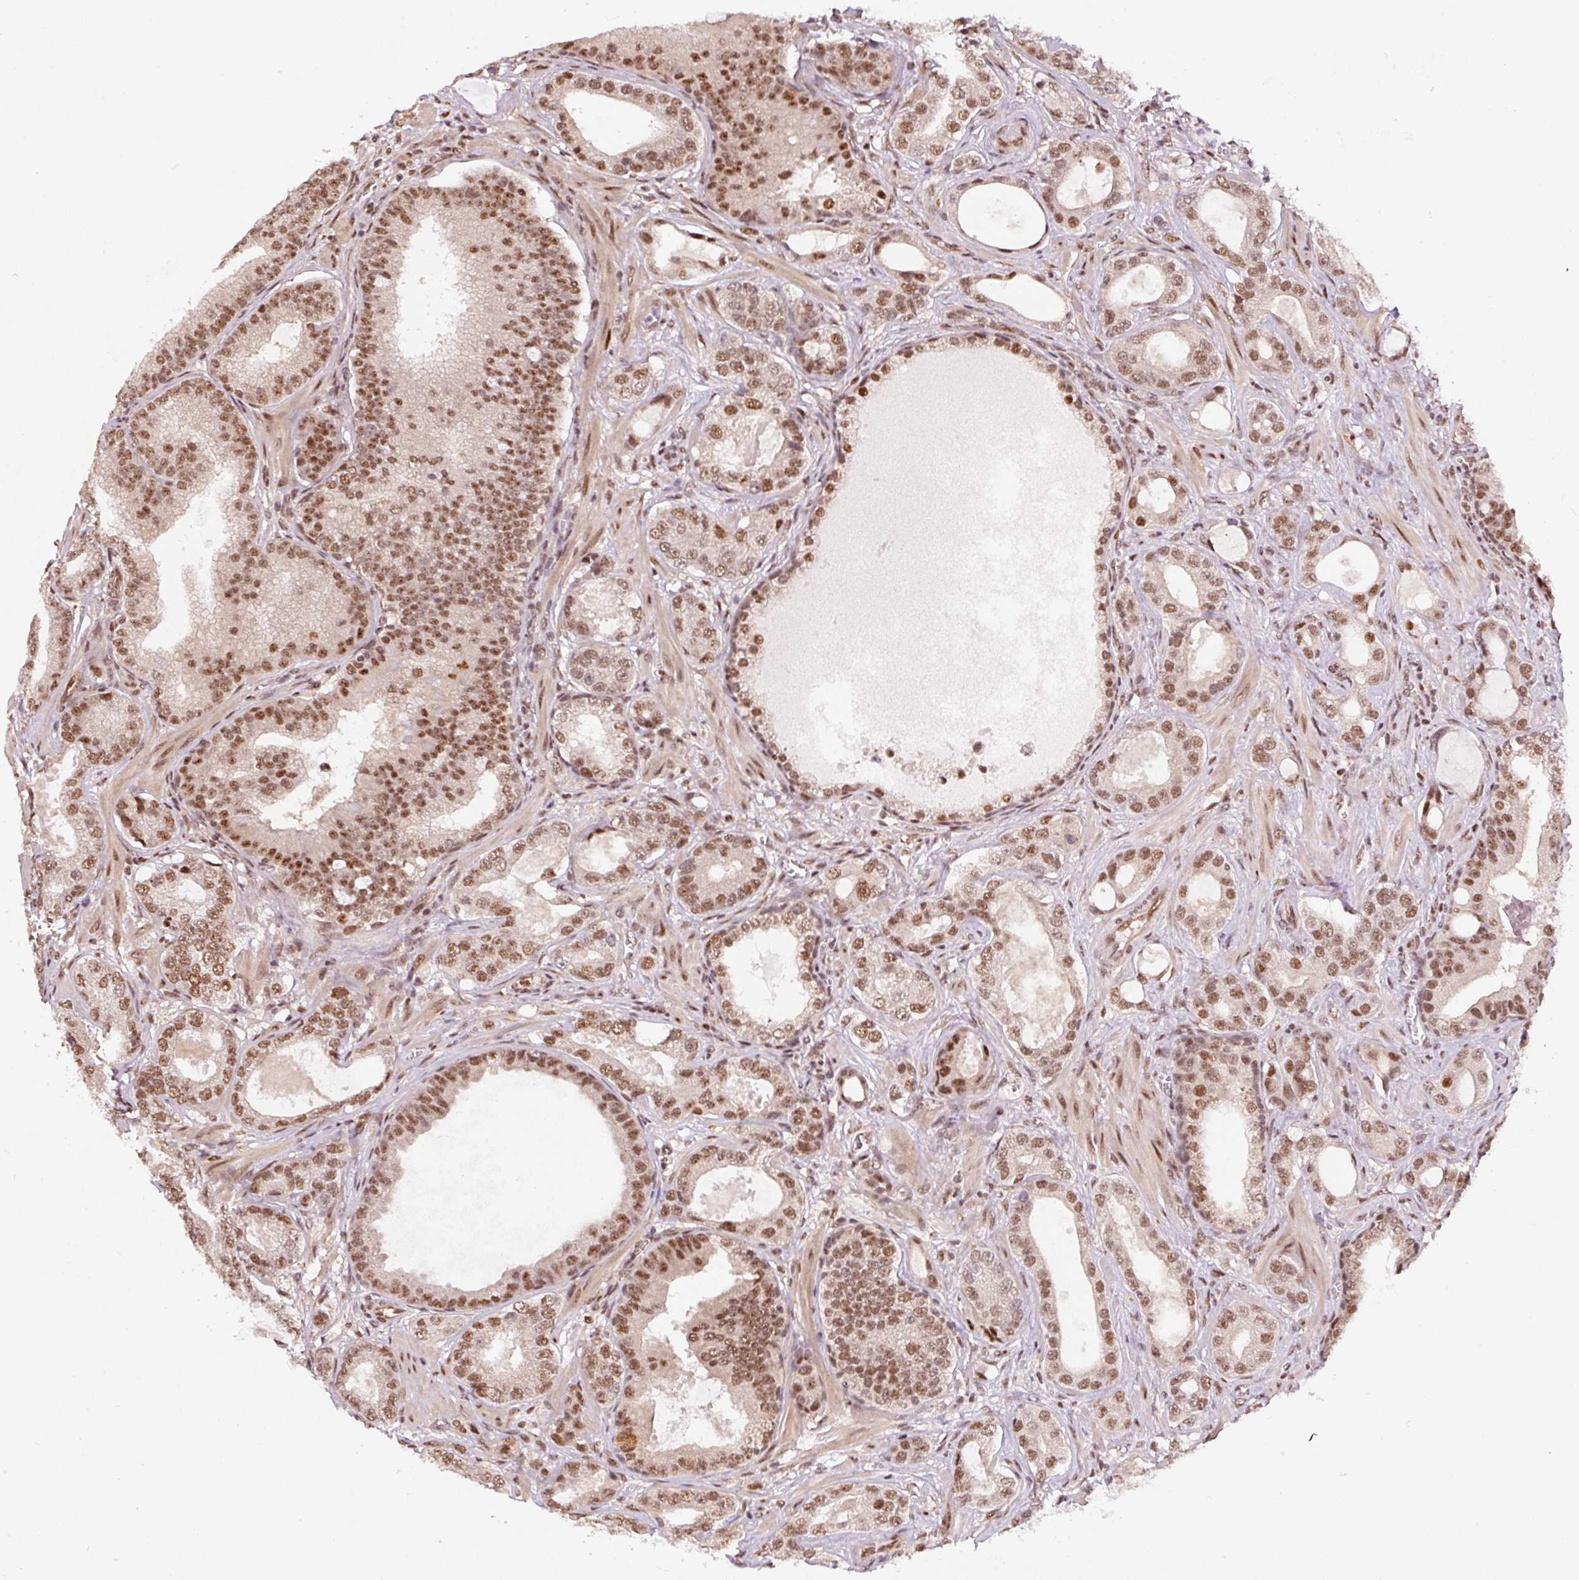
{"staining": {"intensity": "moderate", "quantity": ">75%", "location": "nuclear"}, "tissue": "prostate cancer", "cell_type": "Tumor cells", "image_type": "cancer", "snomed": [{"axis": "morphology", "description": "Adenocarcinoma, High grade"}, {"axis": "topography", "description": "Prostate"}], "caption": "Immunohistochemical staining of prostate adenocarcinoma (high-grade) displays medium levels of moderate nuclear protein positivity in approximately >75% of tumor cells.", "gene": "INTS8", "patient": {"sex": "male", "age": 65}}